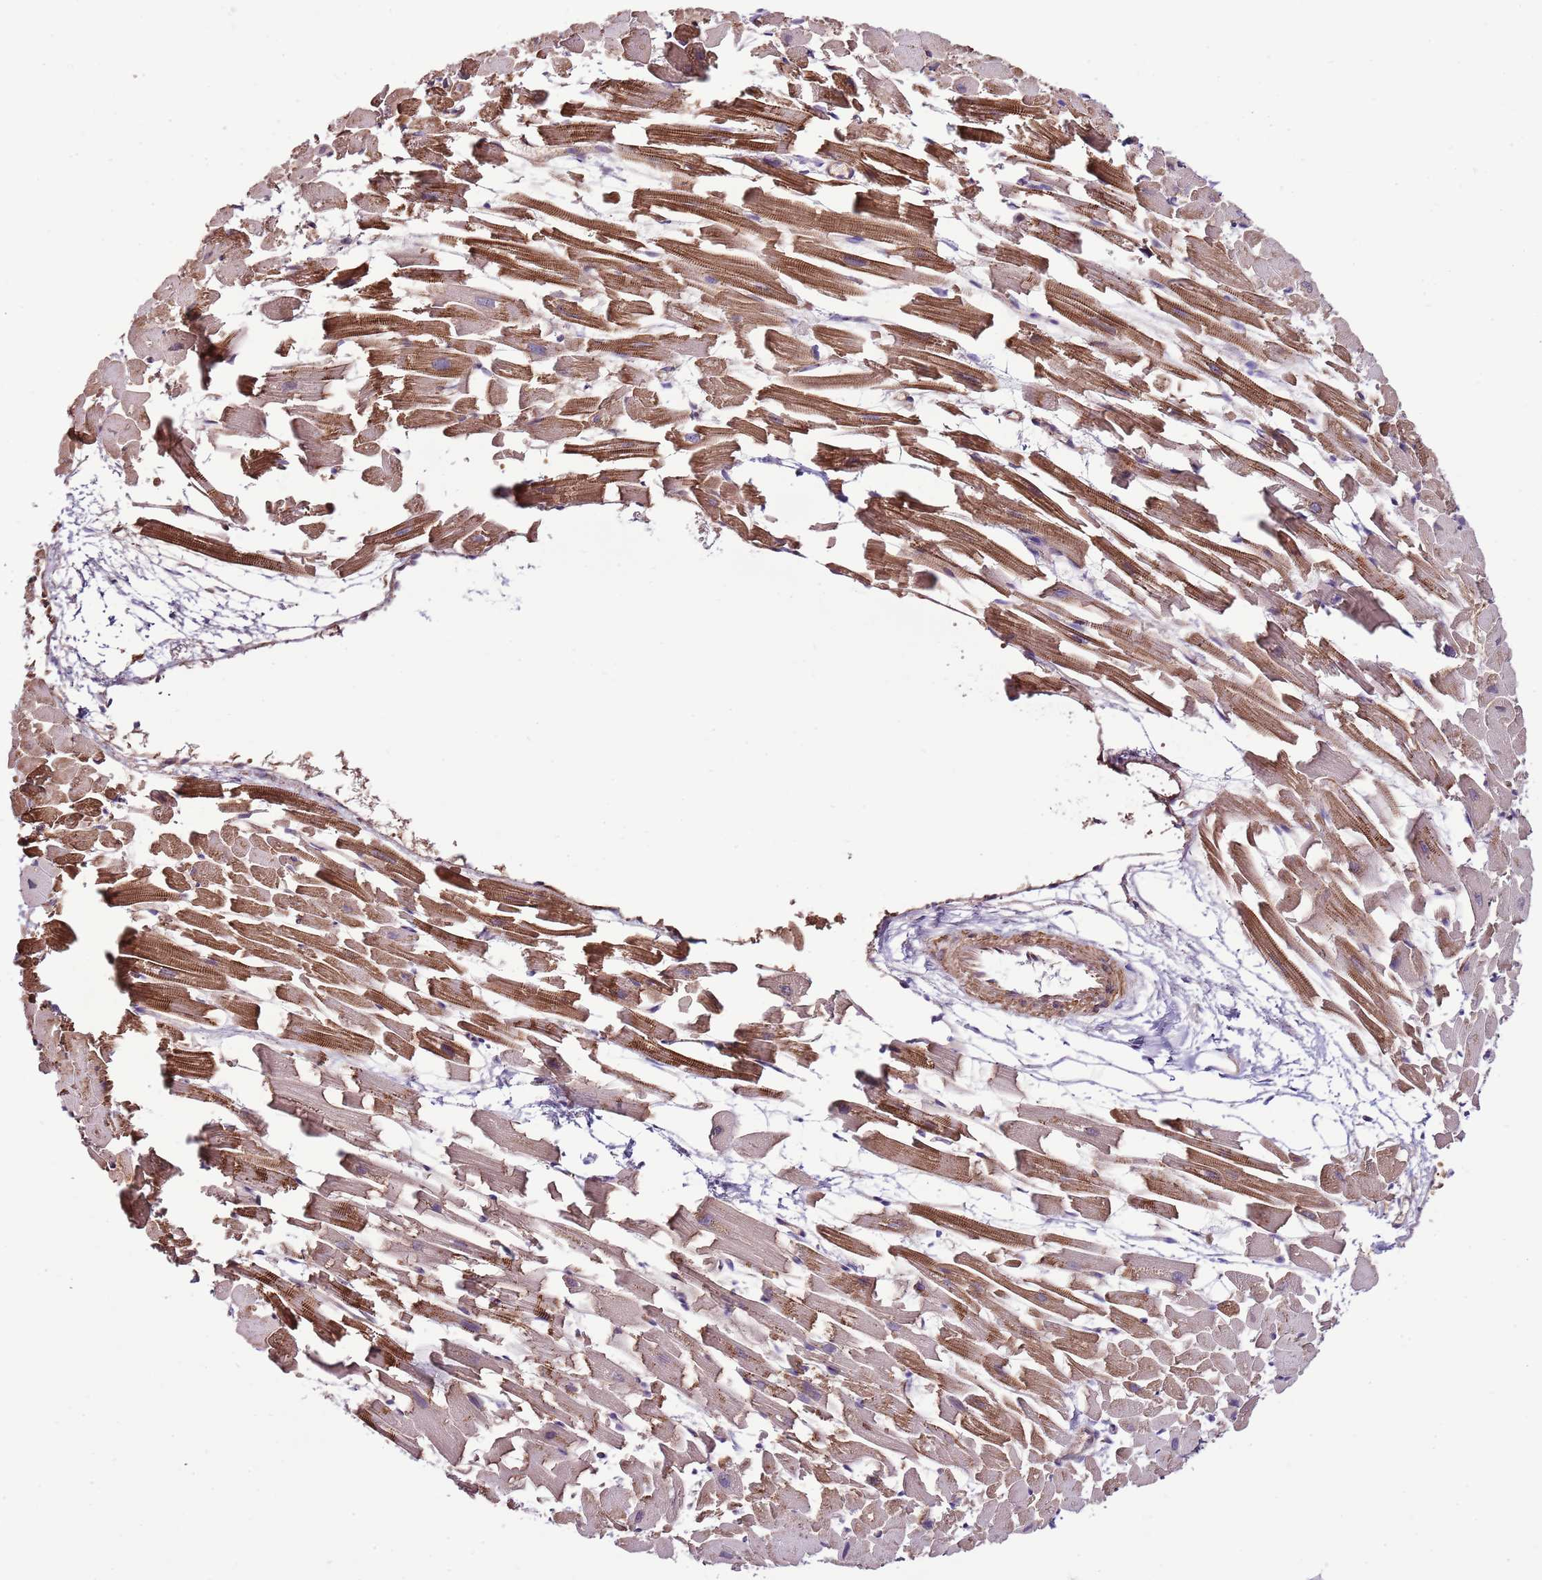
{"staining": {"intensity": "strong", "quantity": "25%-75%", "location": "cytoplasmic/membranous"}, "tissue": "heart muscle", "cell_type": "Cardiomyocytes", "image_type": "normal", "snomed": [{"axis": "morphology", "description": "Normal tissue, NOS"}, {"axis": "topography", "description": "Heart"}], "caption": "IHC micrograph of benign heart muscle stained for a protein (brown), which displays high levels of strong cytoplasmic/membranous staining in approximately 25%-75% of cardiomyocytes.", "gene": "GFRAL", "patient": {"sex": "female", "age": 64}}